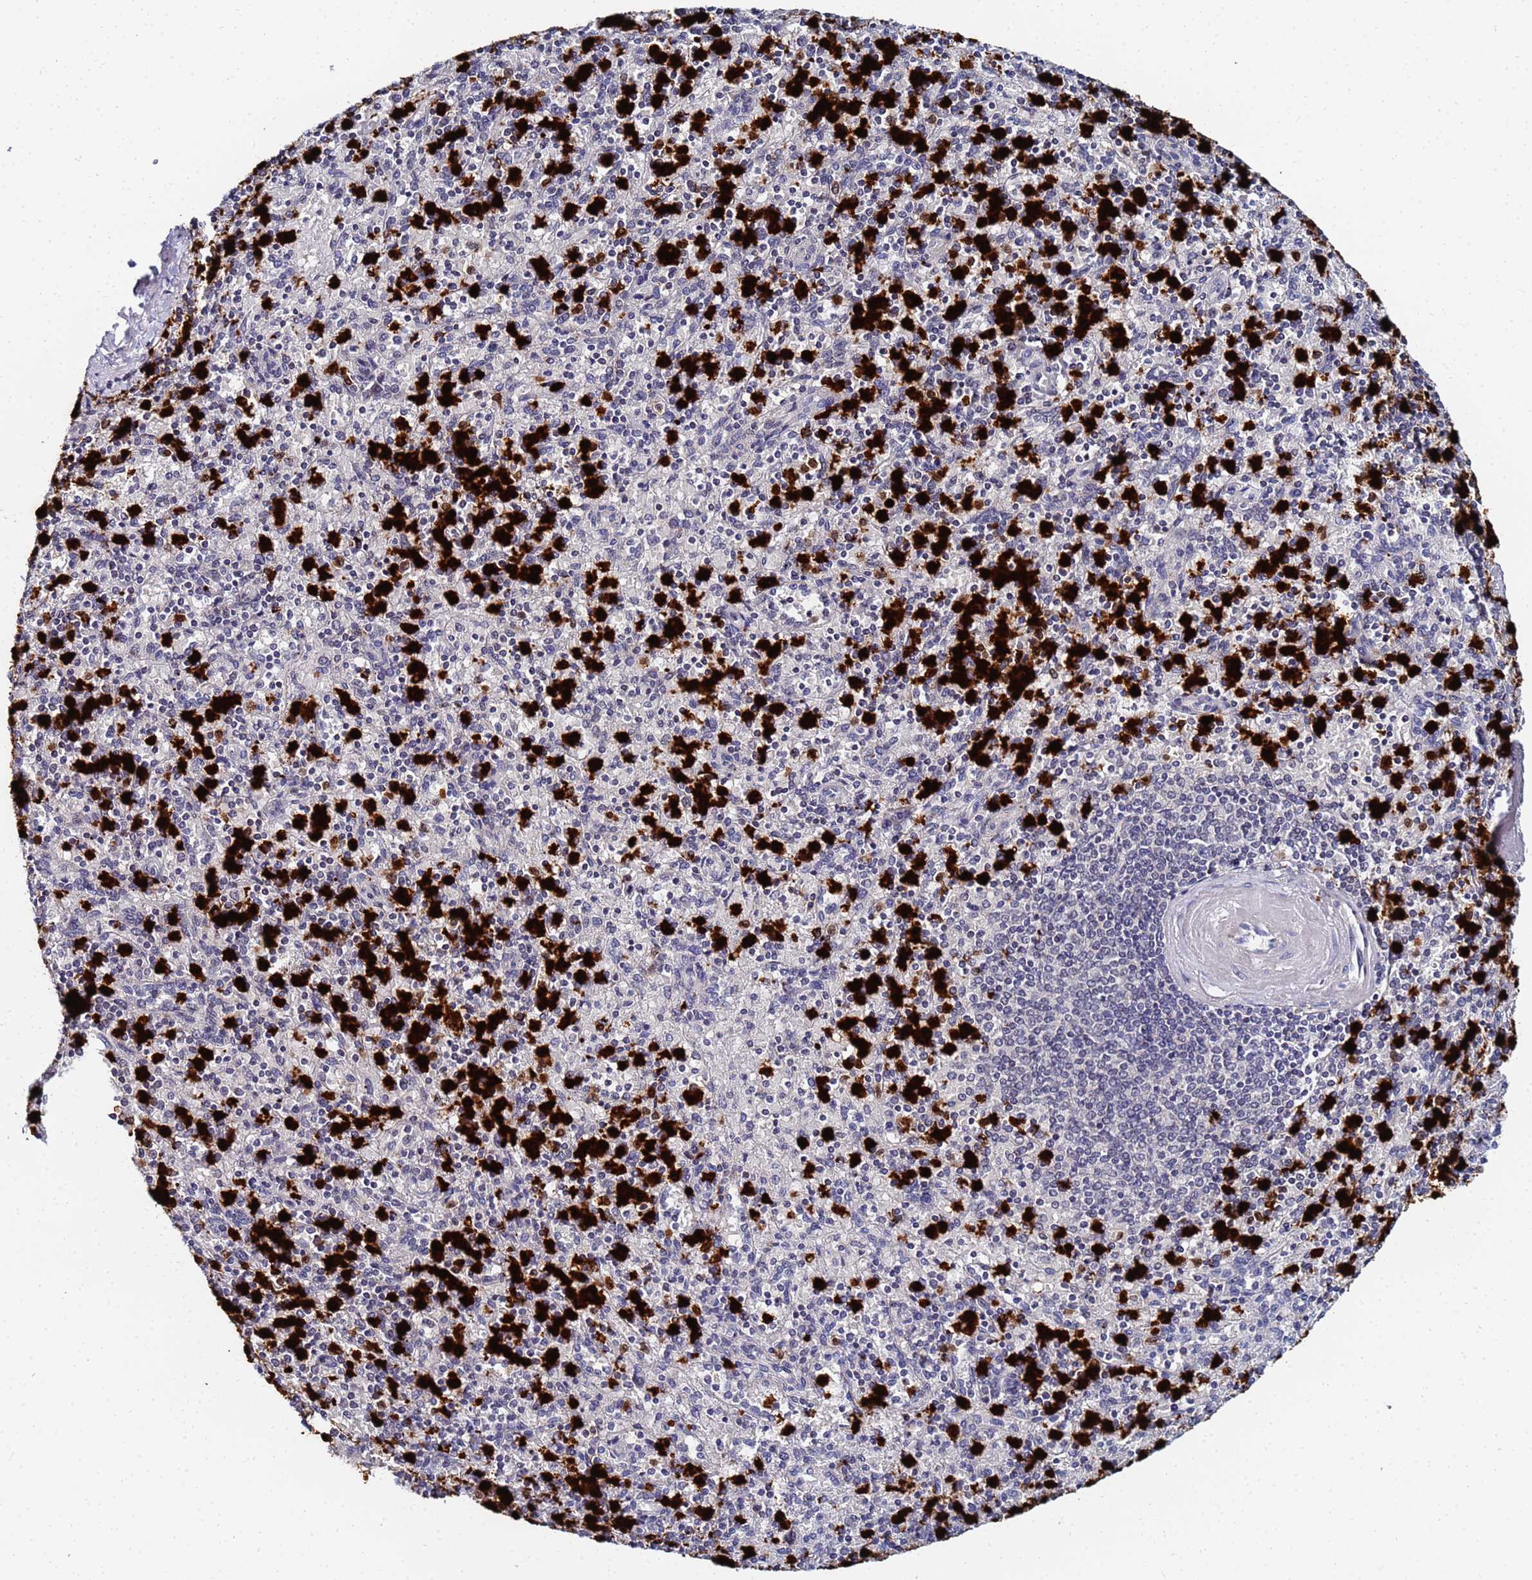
{"staining": {"intensity": "negative", "quantity": "none", "location": "none"}, "tissue": "spleen", "cell_type": "Cells in red pulp", "image_type": "normal", "snomed": [{"axis": "morphology", "description": "Normal tissue, NOS"}, {"axis": "topography", "description": "Spleen"}], "caption": "Immunohistochemistry (IHC) micrograph of benign spleen: human spleen stained with DAB (3,3'-diaminobenzidine) exhibits no significant protein positivity in cells in red pulp.", "gene": "MTCL1", "patient": {"sex": "male", "age": 82}}